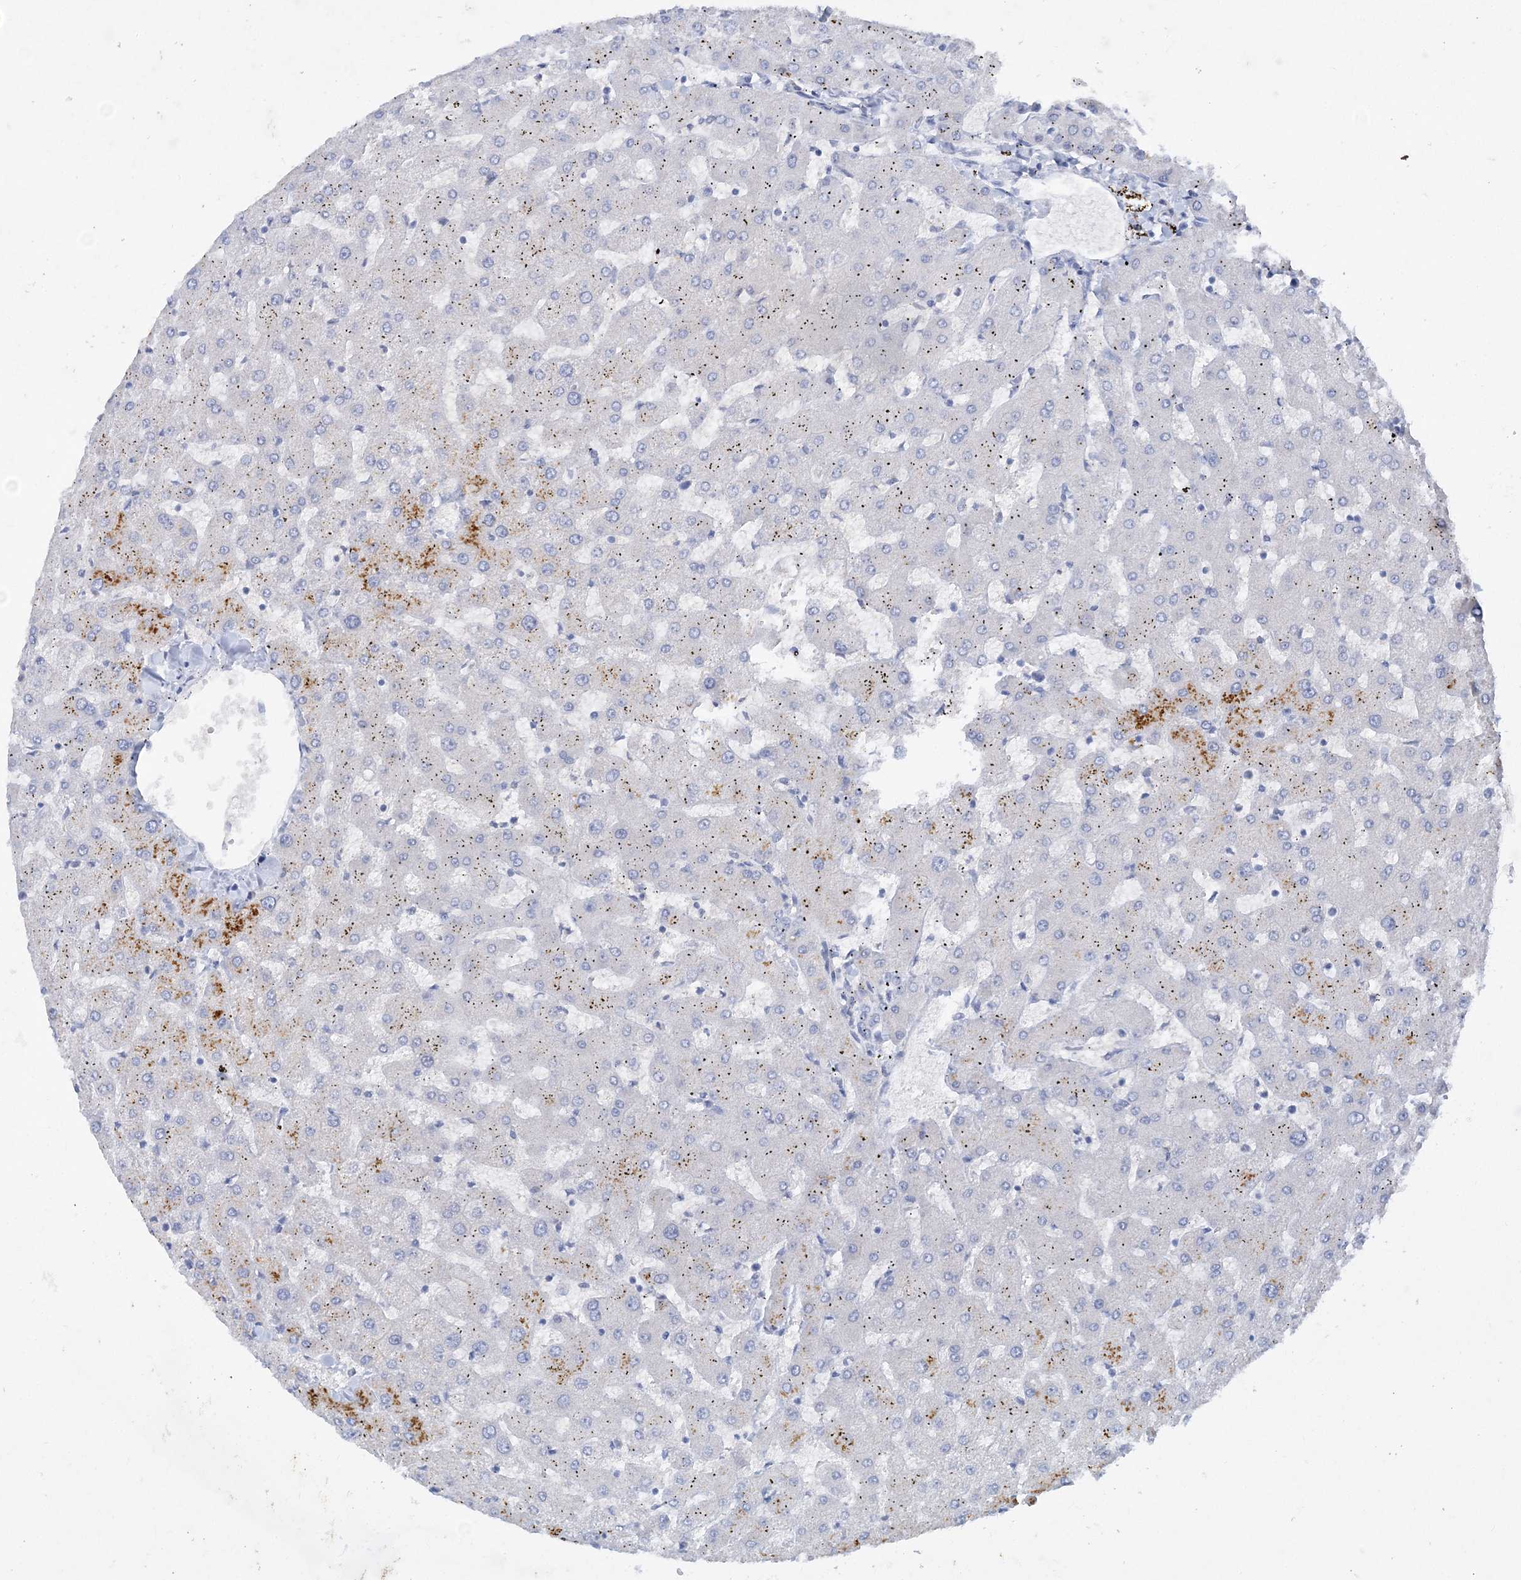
{"staining": {"intensity": "negative", "quantity": "none", "location": "none"}, "tissue": "liver", "cell_type": "Cholangiocytes", "image_type": "normal", "snomed": [{"axis": "morphology", "description": "Normal tissue, NOS"}, {"axis": "topography", "description": "Liver"}], "caption": "IHC histopathology image of normal human liver stained for a protein (brown), which displays no positivity in cholangiocytes. (Immunohistochemistry, brightfield microscopy, high magnification).", "gene": "C11orf58", "patient": {"sex": "female", "age": 63}}